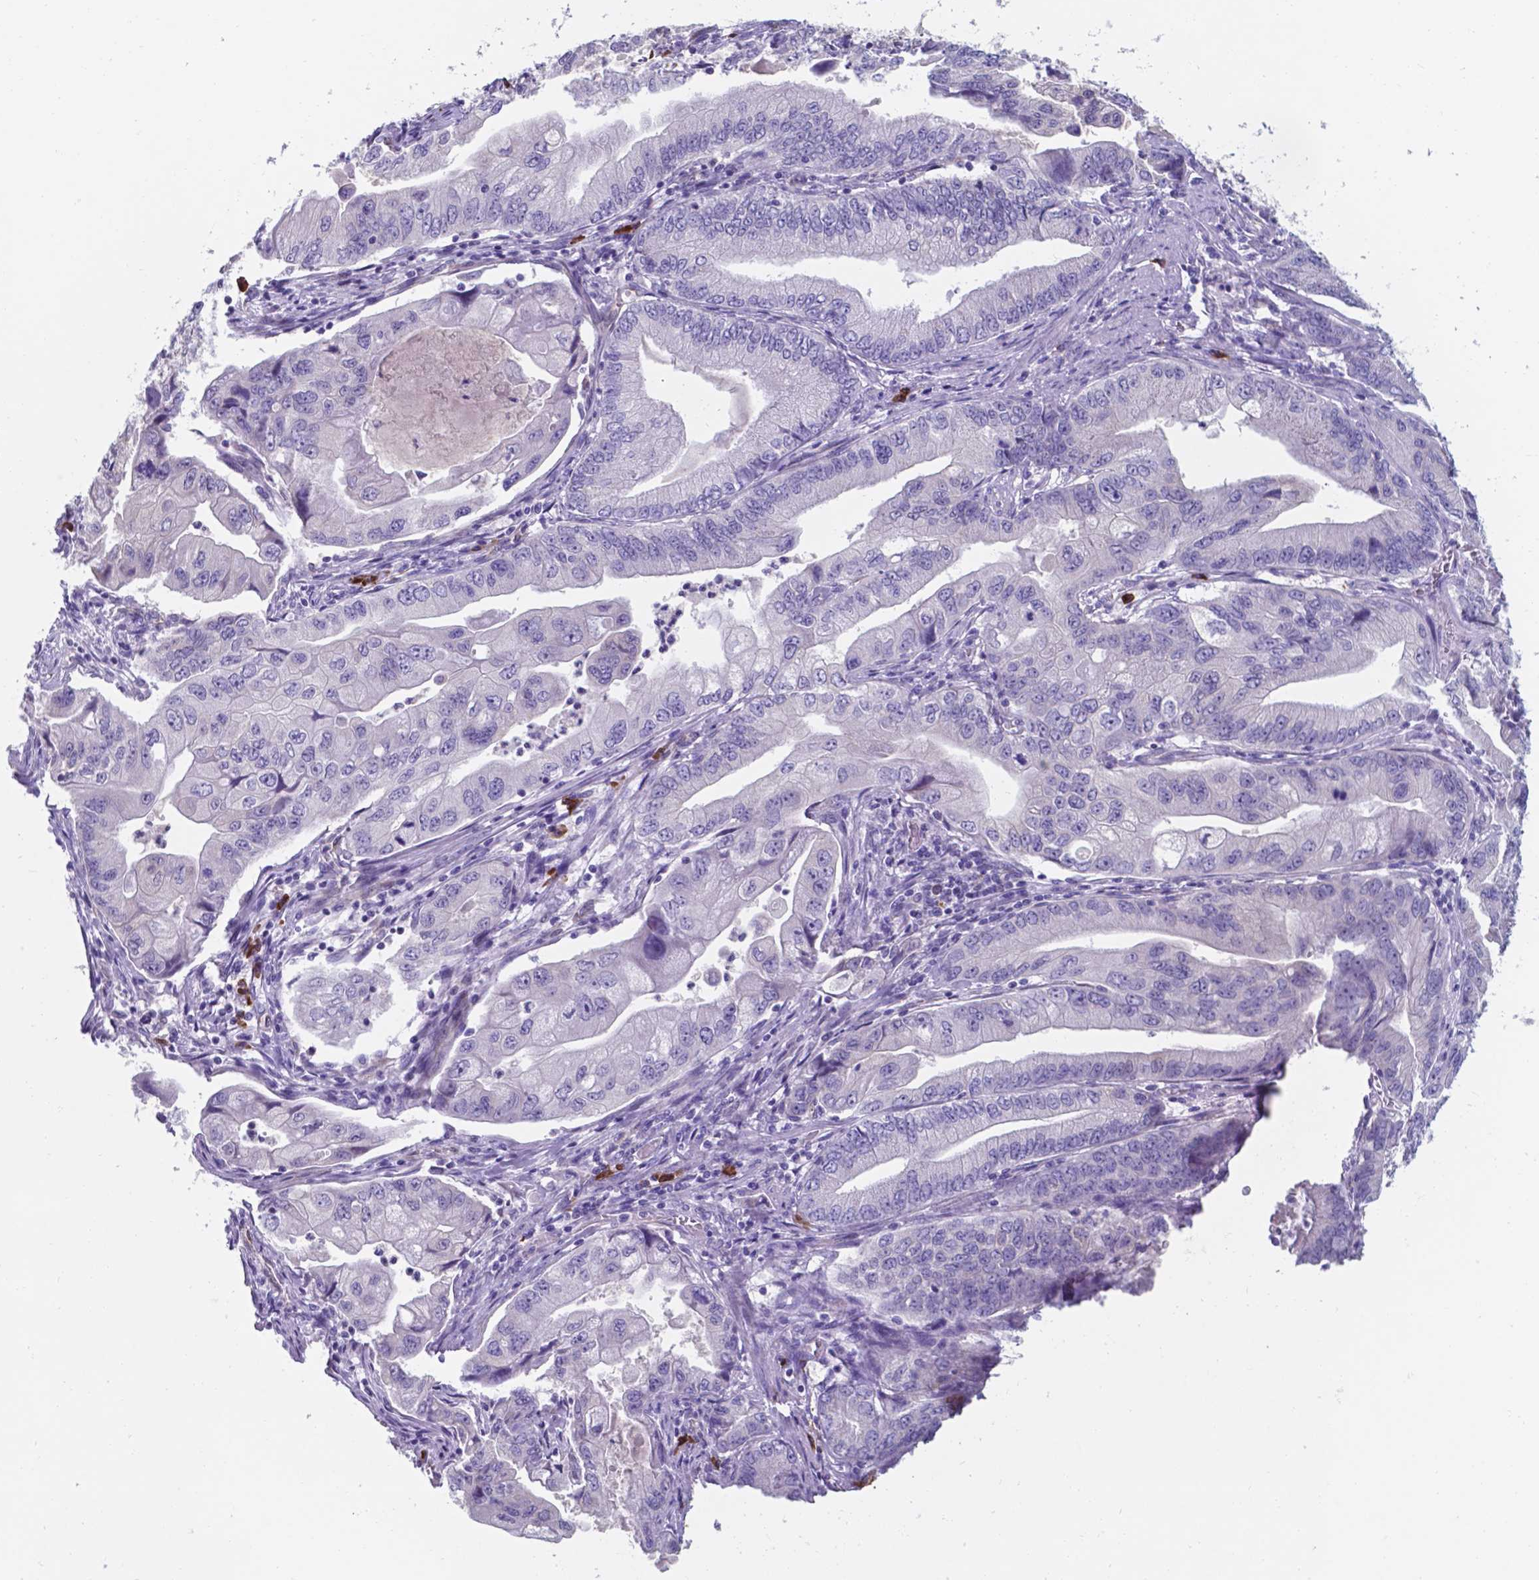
{"staining": {"intensity": "negative", "quantity": "none", "location": "none"}, "tissue": "stomach cancer", "cell_type": "Tumor cells", "image_type": "cancer", "snomed": [{"axis": "morphology", "description": "Adenocarcinoma, NOS"}, {"axis": "topography", "description": "Pancreas"}, {"axis": "topography", "description": "Stomach, upper"}], "caption": "A micrograph of human stomach cancer (adenocarcinoma) is negative for staining in tumor cells.", "gene": "UBE2J1", "patient": {"sex": "male", "age": 77}}